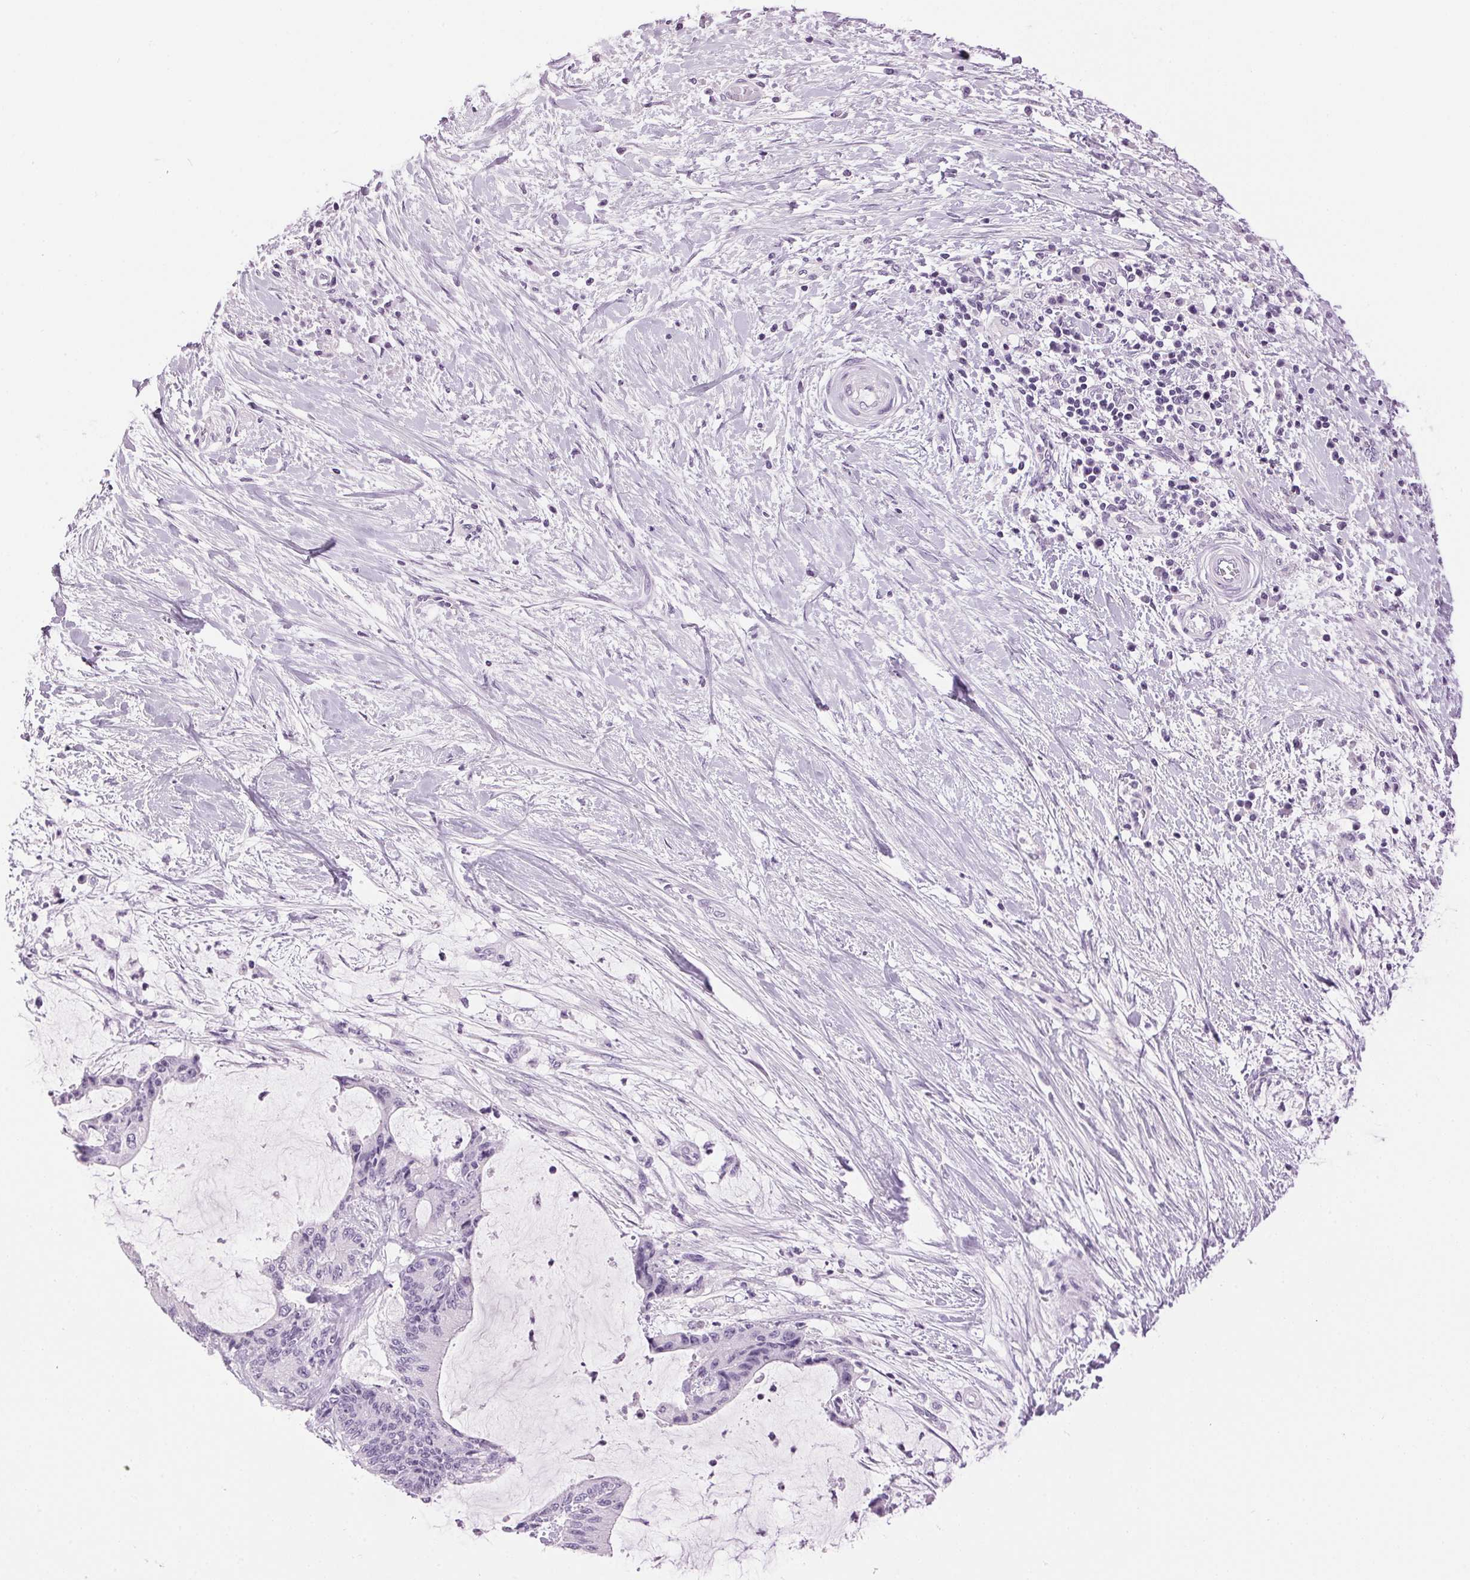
{"staining": {"intensity": "negative", "quantity": "none", "location": "none"}, "tissue": "liver cancer", "cell_type": "Tumor cells", "image_type": "cancer", "snomed": [{"axis": "morphology", "description": "Cholangiocarcinoma"}, {"axis": "topography", "description": "Liver"}], "caption": "Immunohistochemical staining of human liver cancer (cholangiocarcinoma) reveals no significant expression in tumor cells.", "gene": "SP7", "patient": {"sex": "female", "age": 73}}